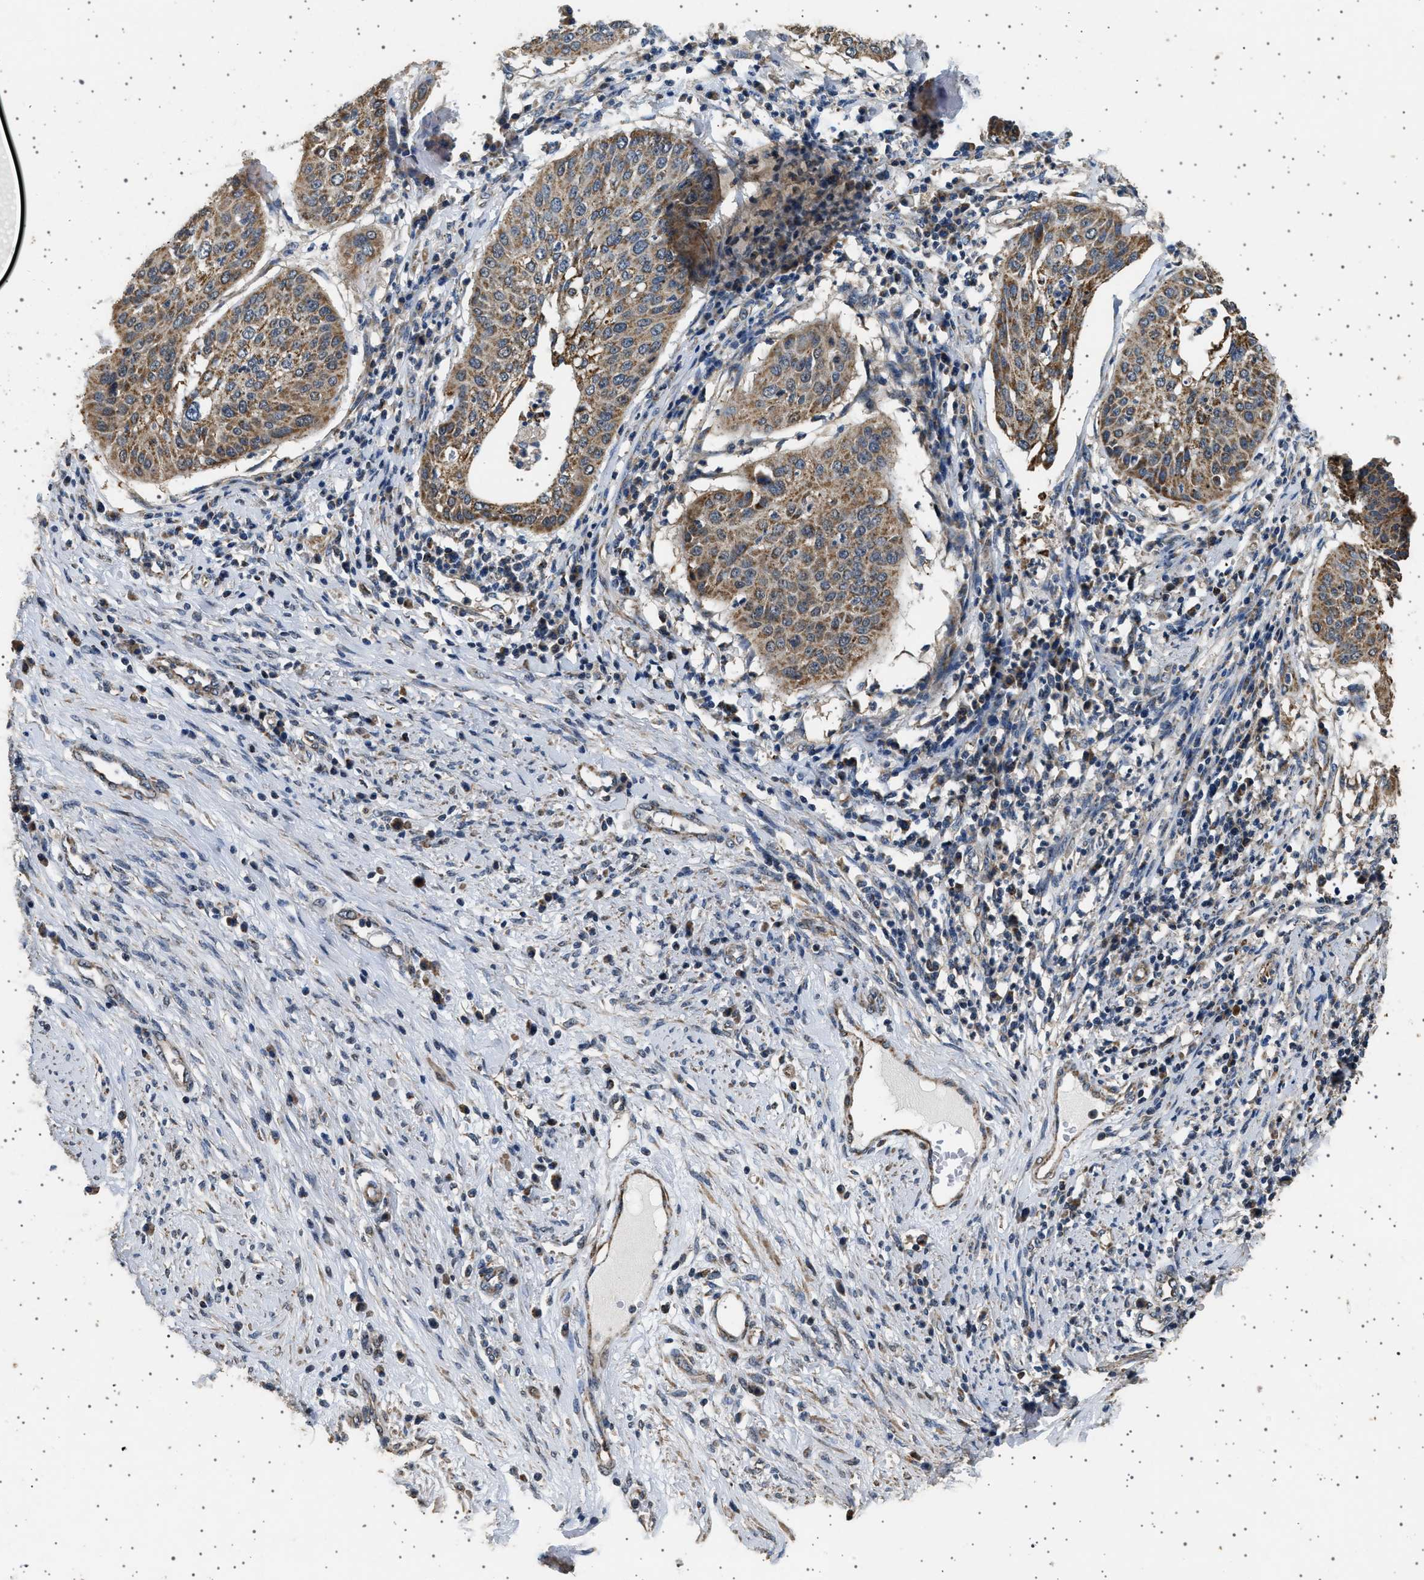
{"staining": {"intensity": "moderate", "quantity": ">75%", "location": "cytoplasmic/membranous"}, "tissue": "cervical cancer", "cell_type": "Tumor cells", "image_type": "cancer", "snomed": [{"axis": "morphology", "description": "Normal tissue, NOS"}, {"axis": "morphology", "description": "Squamous cell carcinoma, NOS"}, {"axis": "topography", "description": "Cervix"}], "caption": "There is medium levels of moderate cytoplasmic/membranous staining in tumor cells of cervical cancer (squamous cell carcinoma), as demonstrated by immunohistochemical staining (brown color).", "gene": "KCNA4", "patient": {"sex": "female", "age": 39}}